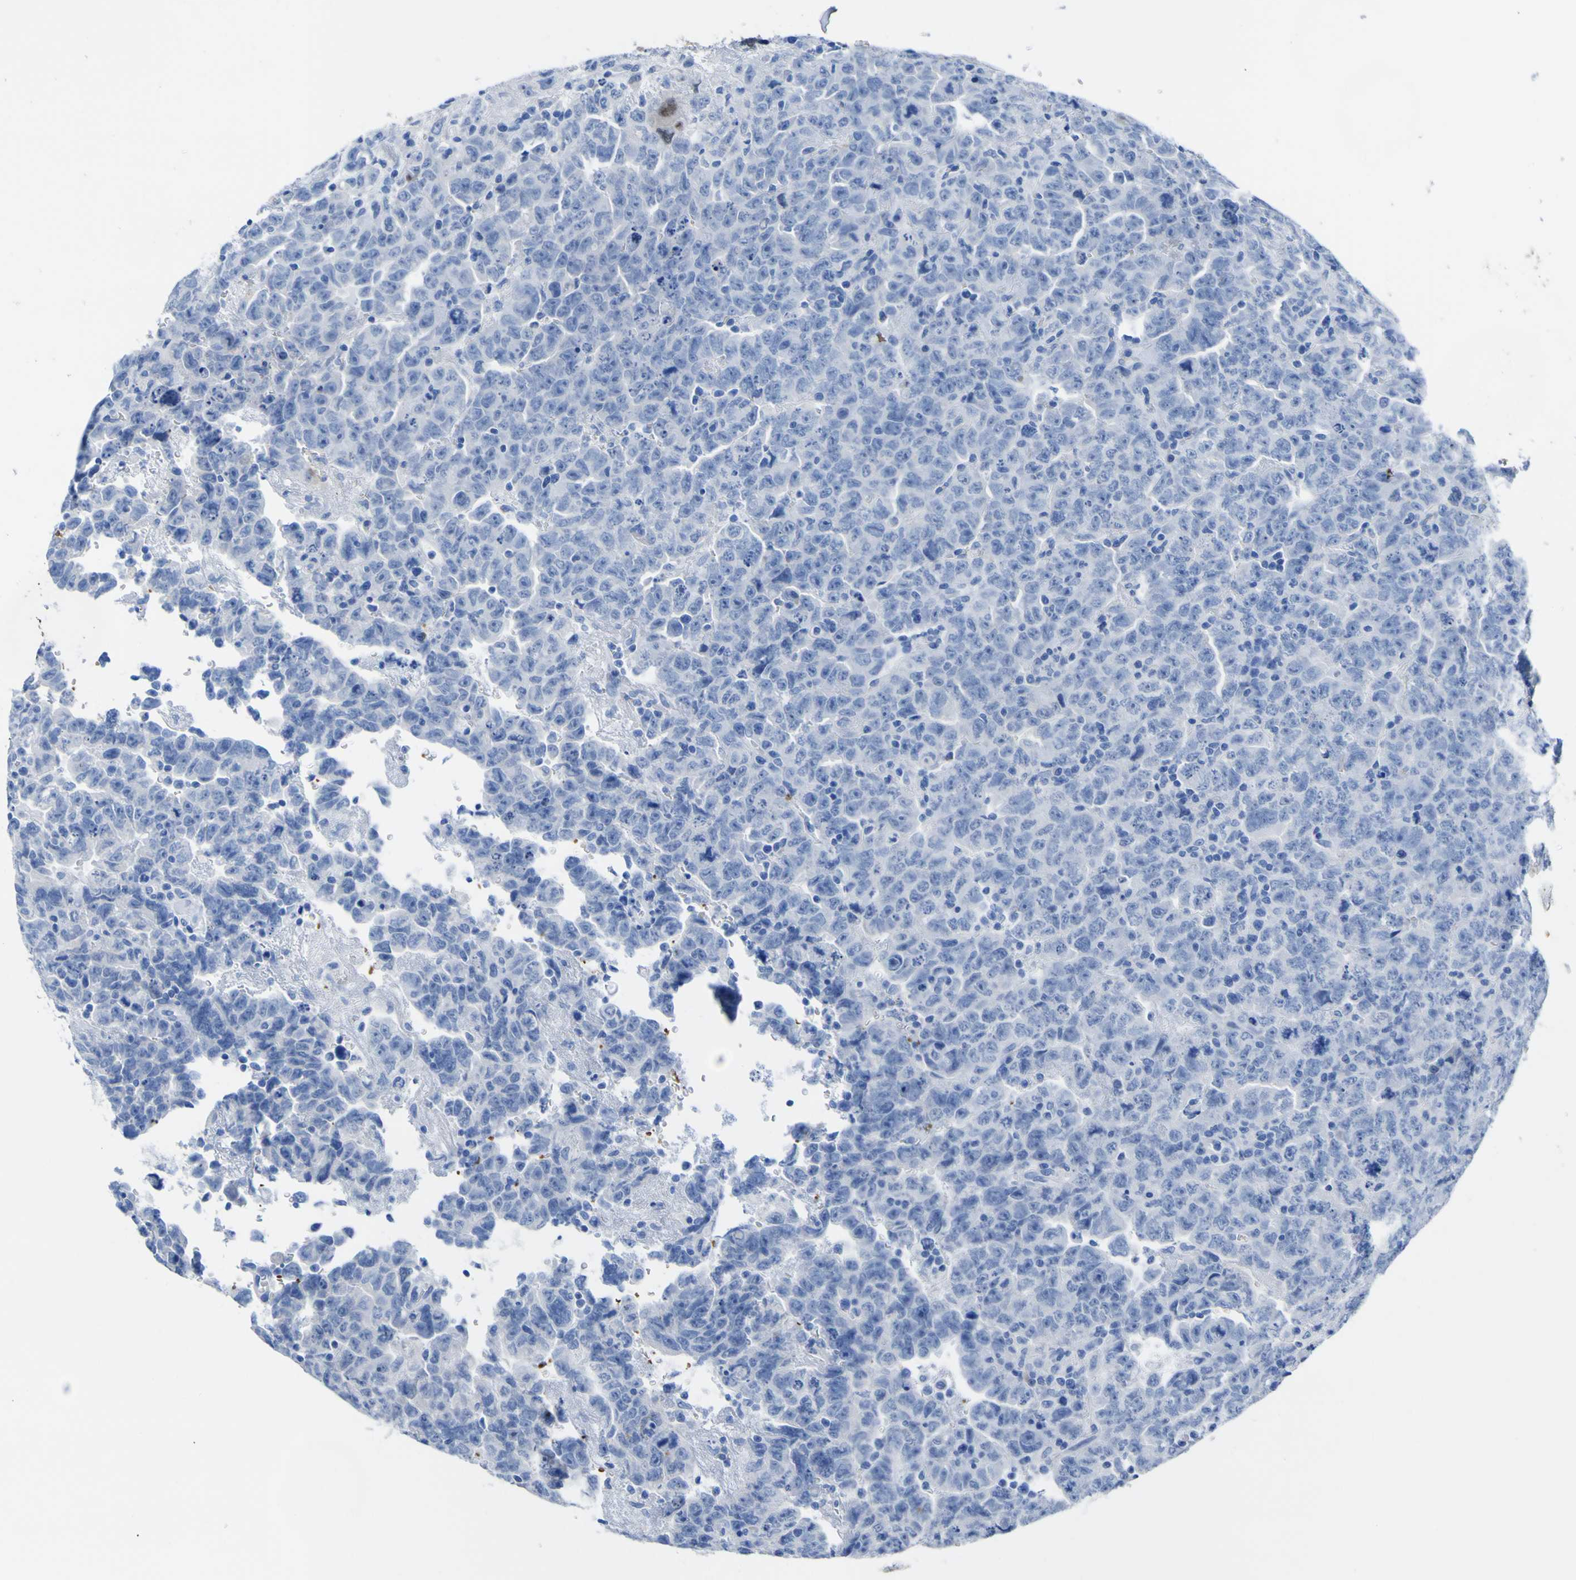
{"staining": {"intensity": "negative", "quantity": "none", "location": "none"}, "tissue": "testis cancer", "cell_type": "Tumor cells", "image_type": "cancer", "snomed": [{"axis": "morphology", "description": "Carcinoma, Embryonal, NOS"}, {"axis": "topography", "description": "Testis"}], "caption": "This is an IHC photomicrograph of human embryonal carcinoma (testis). There is no positivity in tumor cells.", "gene": "GCM1", "patient": {"sex": "male", "age": 28}}